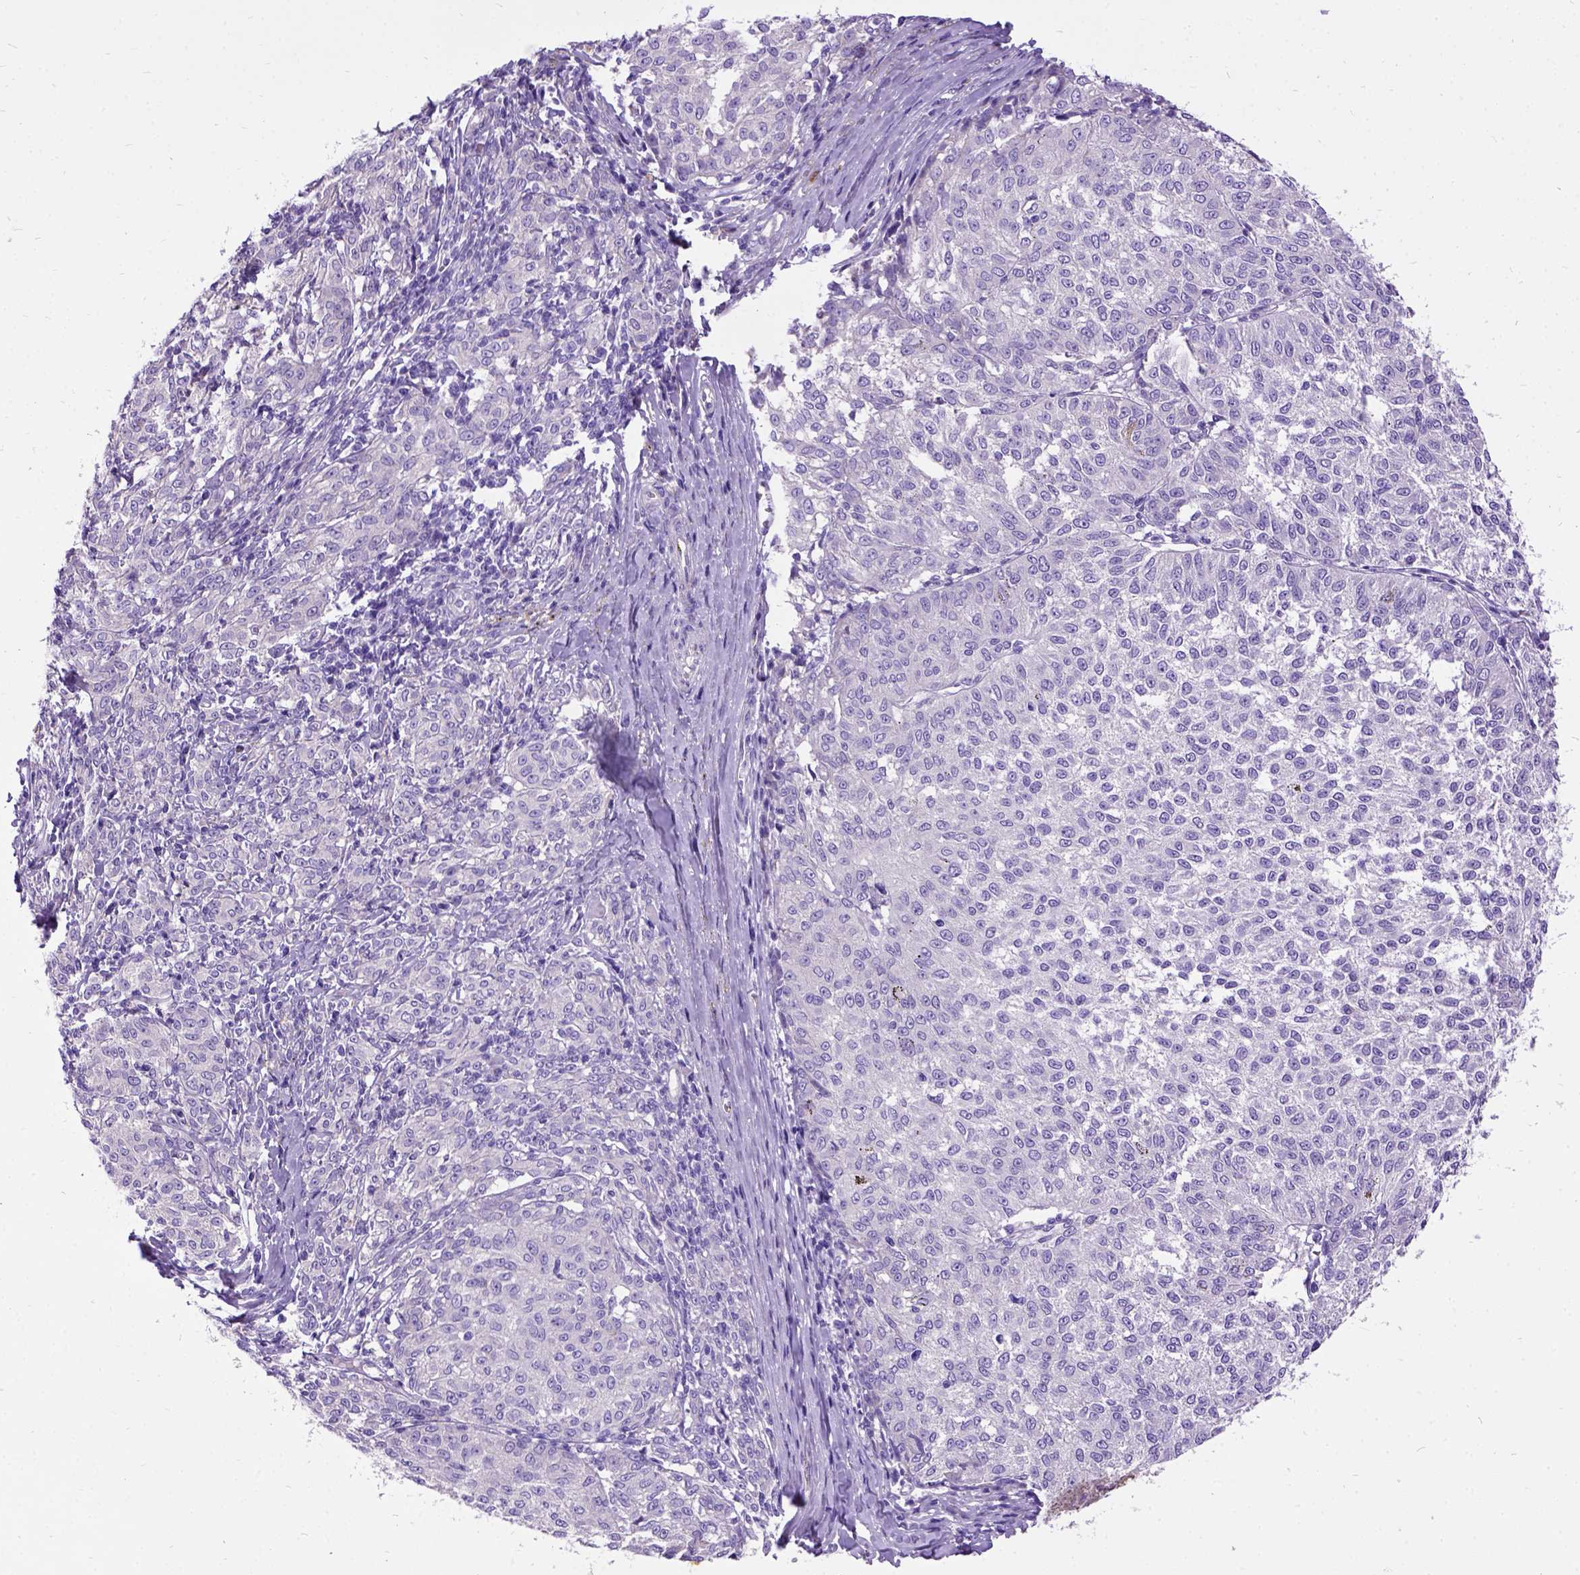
{"staining": {"intensity": "negative", "quantity": "none", "location": "none"}, "tissue": "melanoma", "cell_type": "Tumor cells", "image_type": "cancer", "snomed": [{"axis": "morphology", "description": "Malignant melanoma, NOS"}, {"axis": "topography", "description": "Skin"}], "caption": "IHC of melanoma demonstrates no expression in tumor cells.", "gene": "CFAP54", "patient": {"sex": "female", "age": 72}}